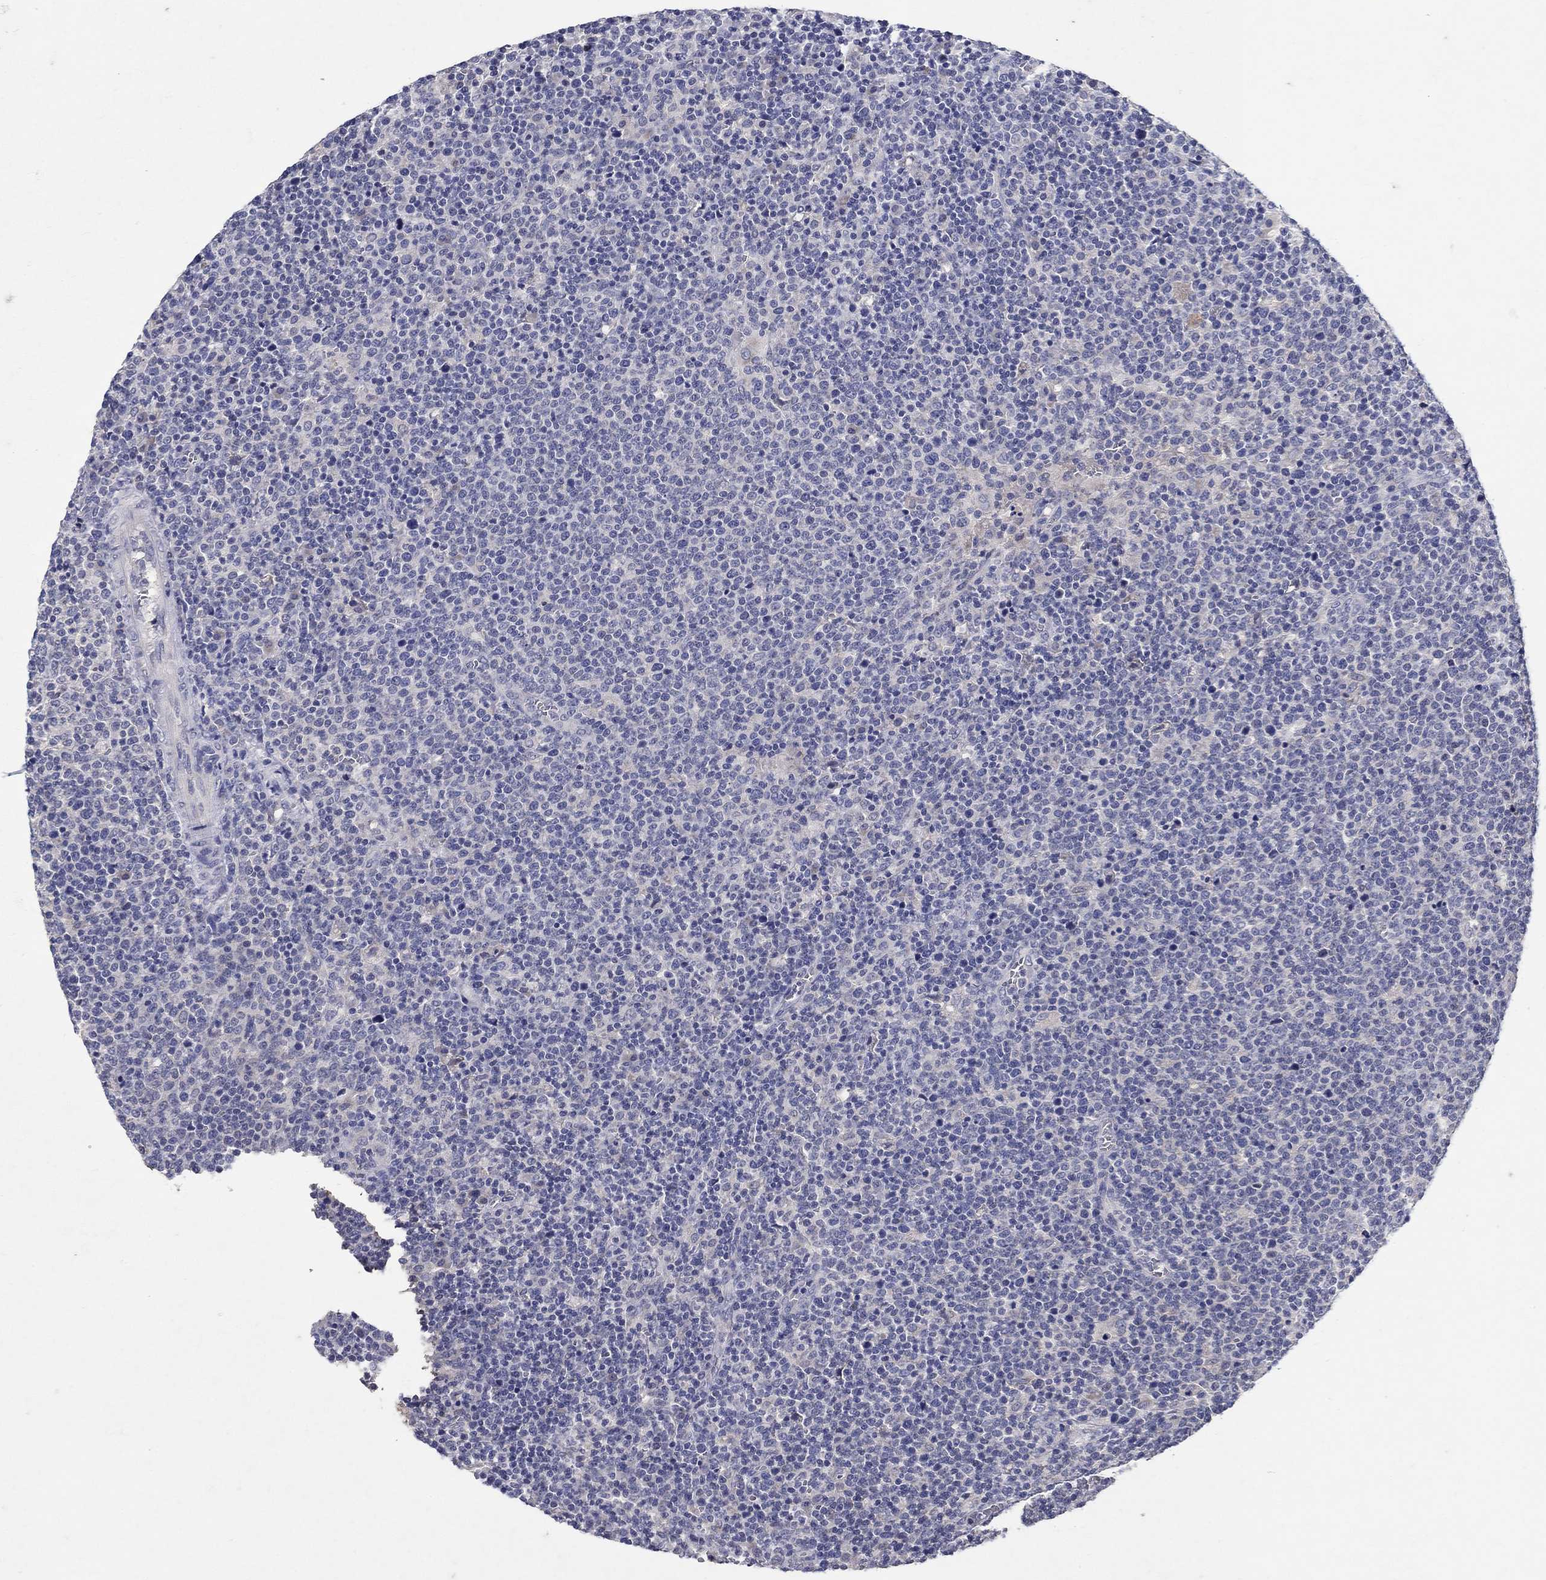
{"staining": {"intensity": "negative", "quantity": "none", "location": "none"}, "tissue": "lymphoma", "cell_type": "Tumor cells", "image_type": "cancer", "snomed": [{"axis": "morphology", "description": "Malignant lymphoma, non-Hodgkin's type, High grade"}, {"axis": "topography", "description": "Lymph node"}], "caption": "Immunohistochemical staining of high-grade malignant lymphoma, non-Hodgkin's type shows no significant positivity in tumor cells.", "gene": "PROZ", "patient": {"sex": "male", "age": 61}}